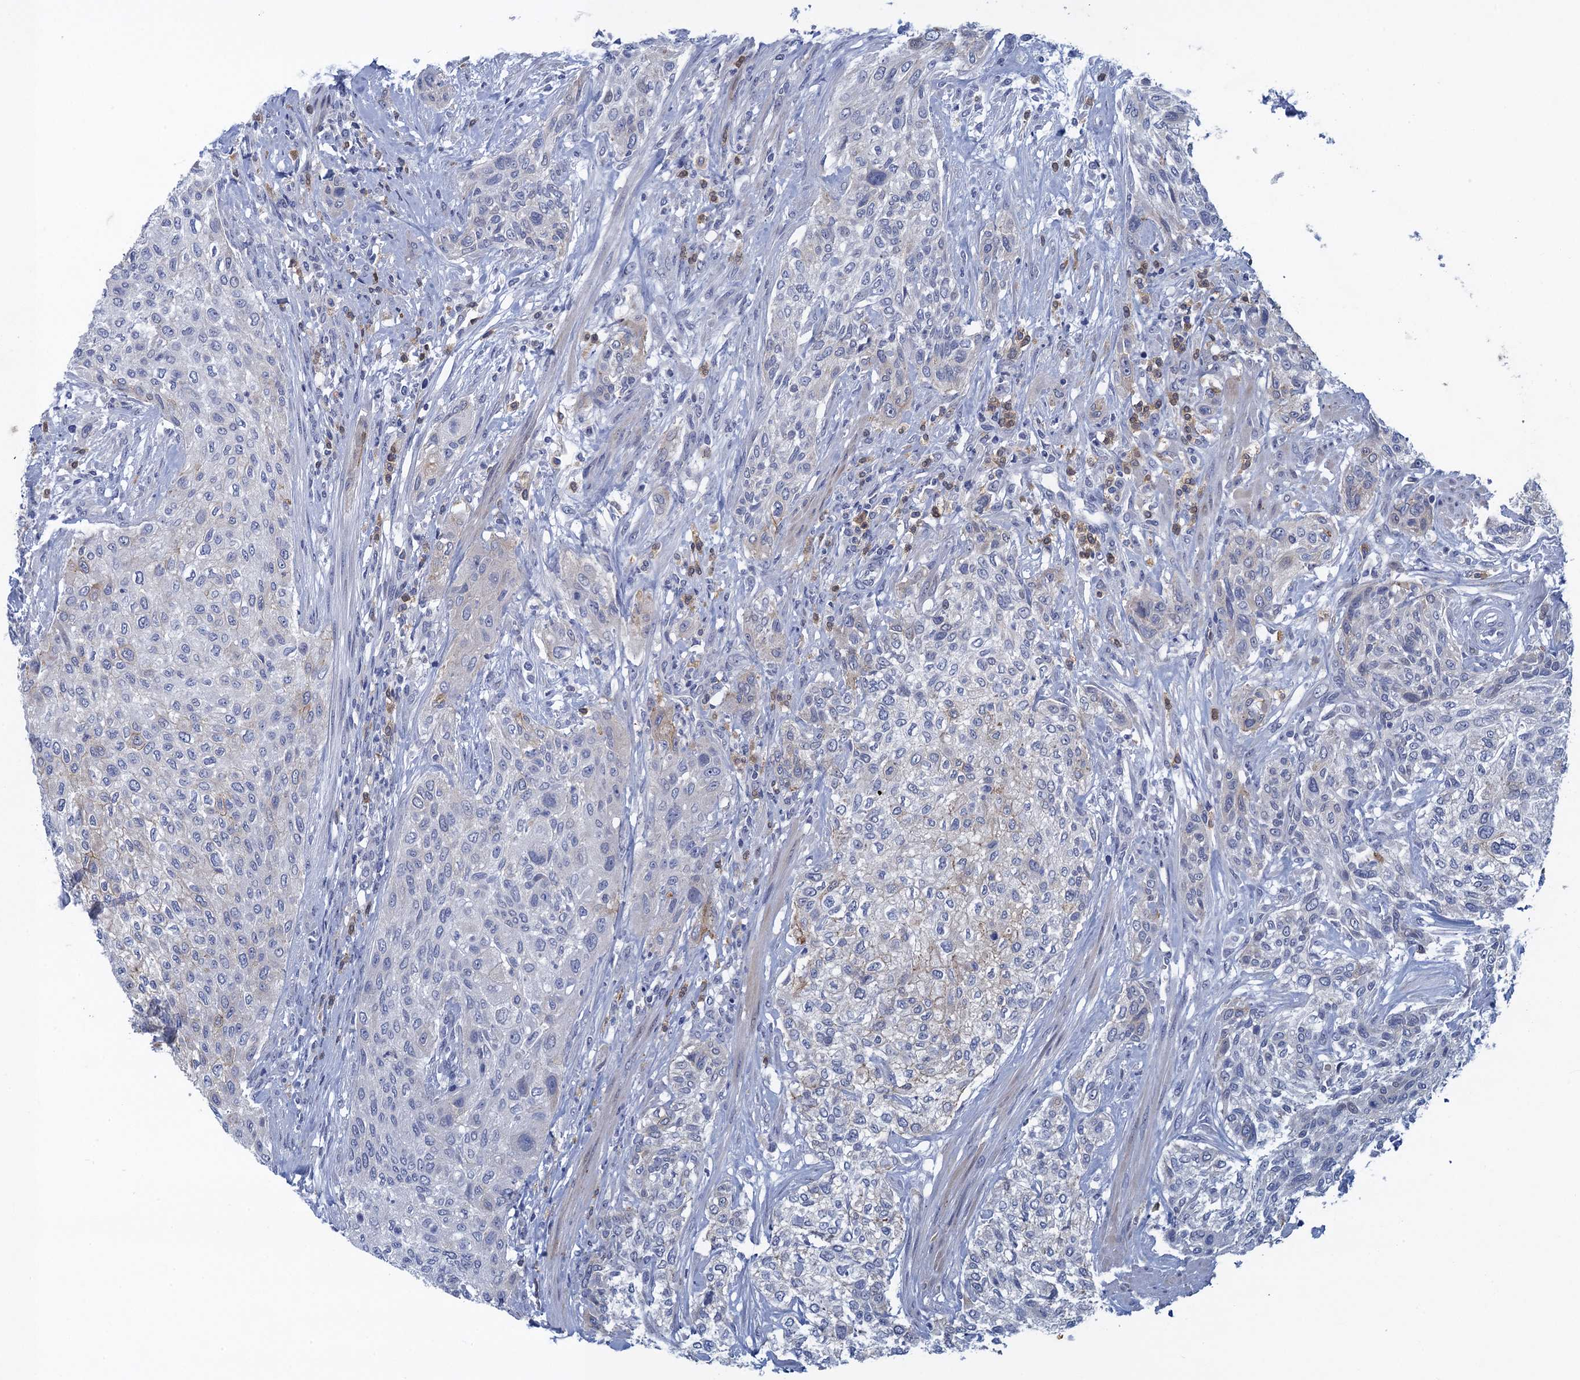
{"staining": {"intensity": "weak", "quantity": "<25%", "location": "cytoplasmic/membranous"}, "tissue": "urothelial cancer", "cell_type": "Tumor cells", "image_type": "cancer", "snomed": [{"axis": "morphology", "description": "Normal tissue, NOS"}, {"axis": "morphology", "description": "Urothelial carcinoma, NOS"}, {"axis": "topography", "description": "Urinary bladder"}, {"axis": "topography", "description": "Peripheral nerve tissue"}], "caption": "DAB (3,3'-diaminobenzidine) immunohistochemical staining of urothelial cancer shows no significant staining in tumor cells.", "gene": "SCEL", "patient": {"sex": "male", "age": 35}}